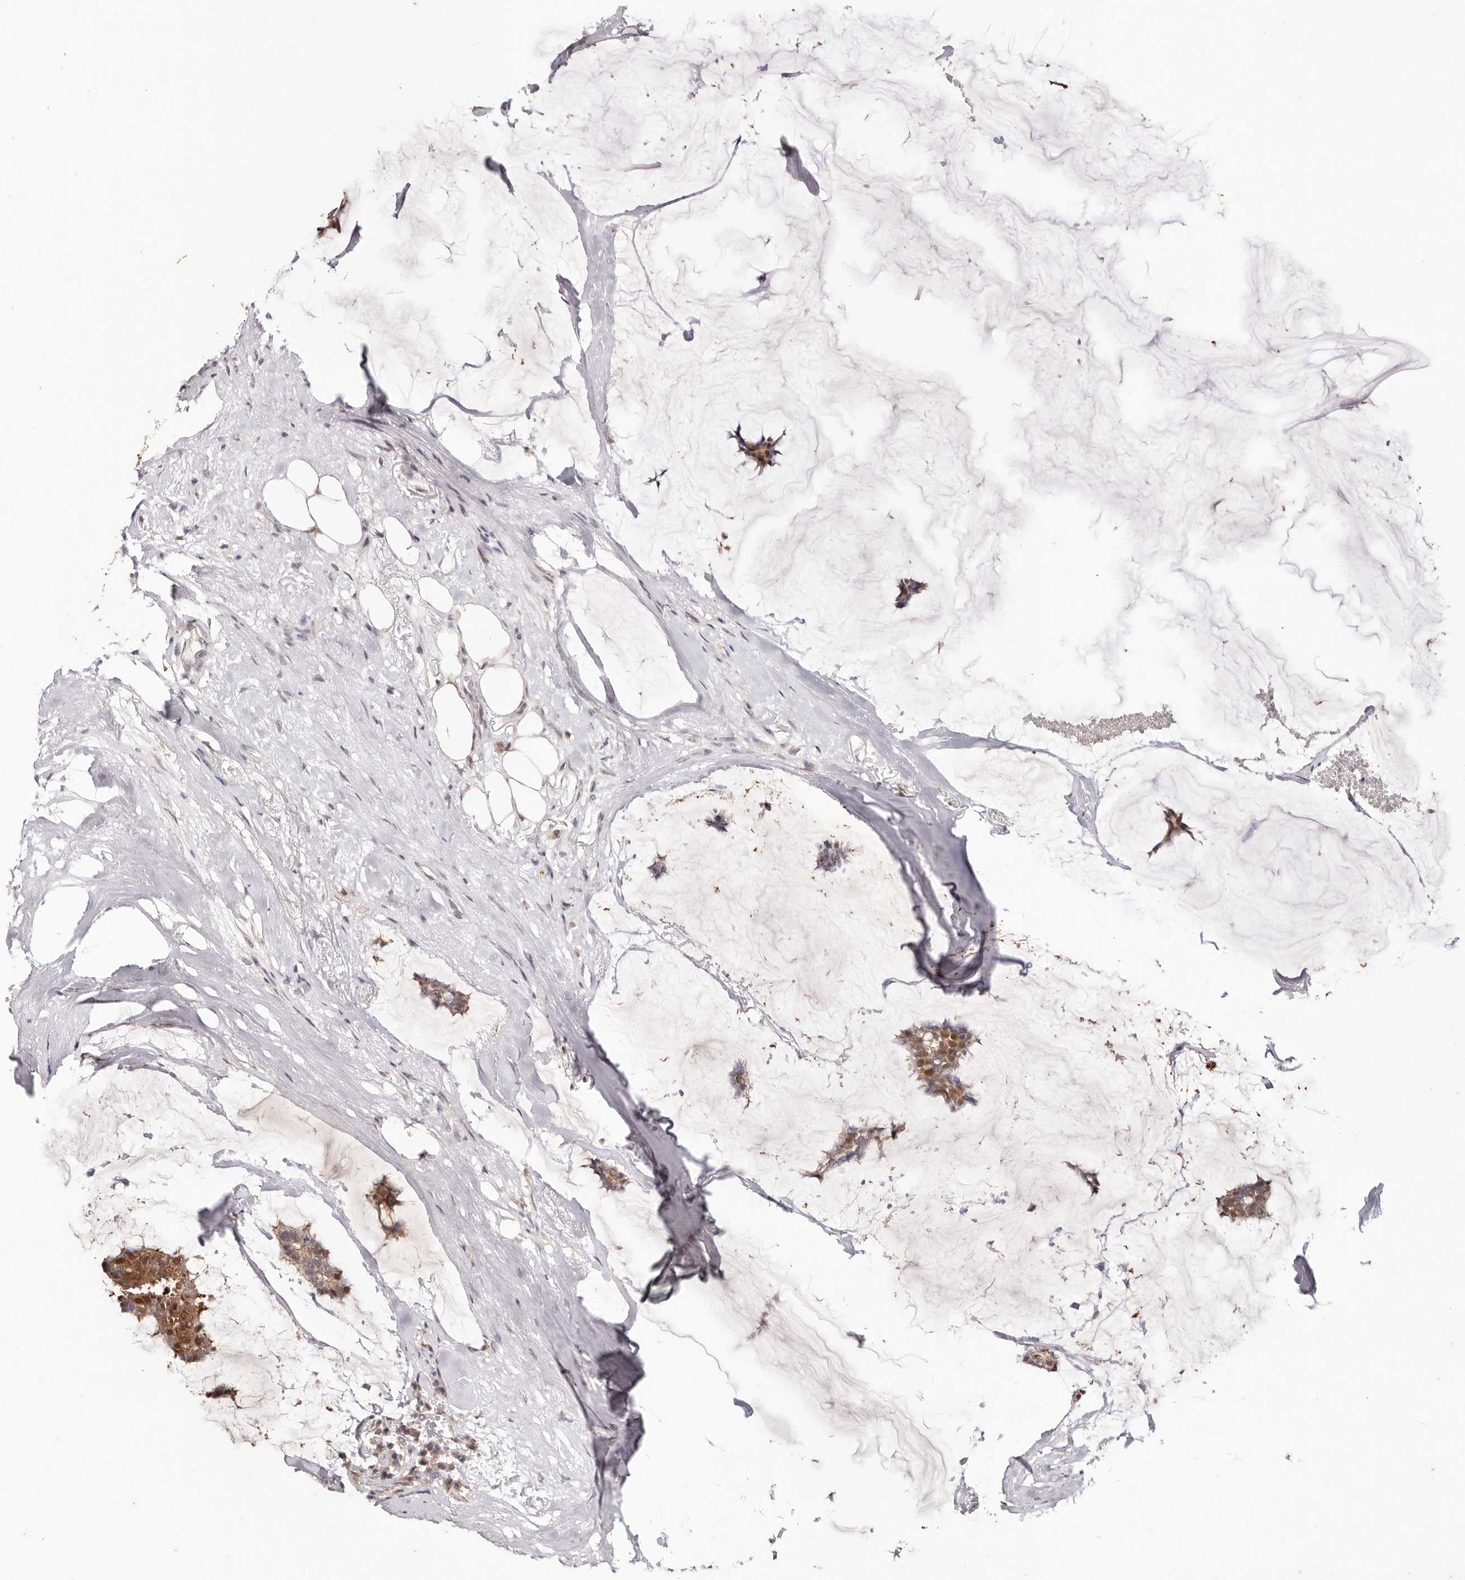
{"staining": {"intensity": "moderate", "quantity": ">75%", "location": "cytoplasmic/membranous"}, "tissue": "breast cancer", "cell_type": "Tumor cells", "image_type": "cancer", "snomed": [{"axis": "morphology", "description": "Duct carcinoma"}, {"axis": "topography", "description": "Breast"}], "caption": "A micrograph of human intraductal carcinoma (breast) stained for a protein exhibits moderate cytoplasmic/membranous brown staining in tumor cells. Nuclei are stained in blue.", "gene": "TYW3", "patient": {"sex": "female", "age": 93}}